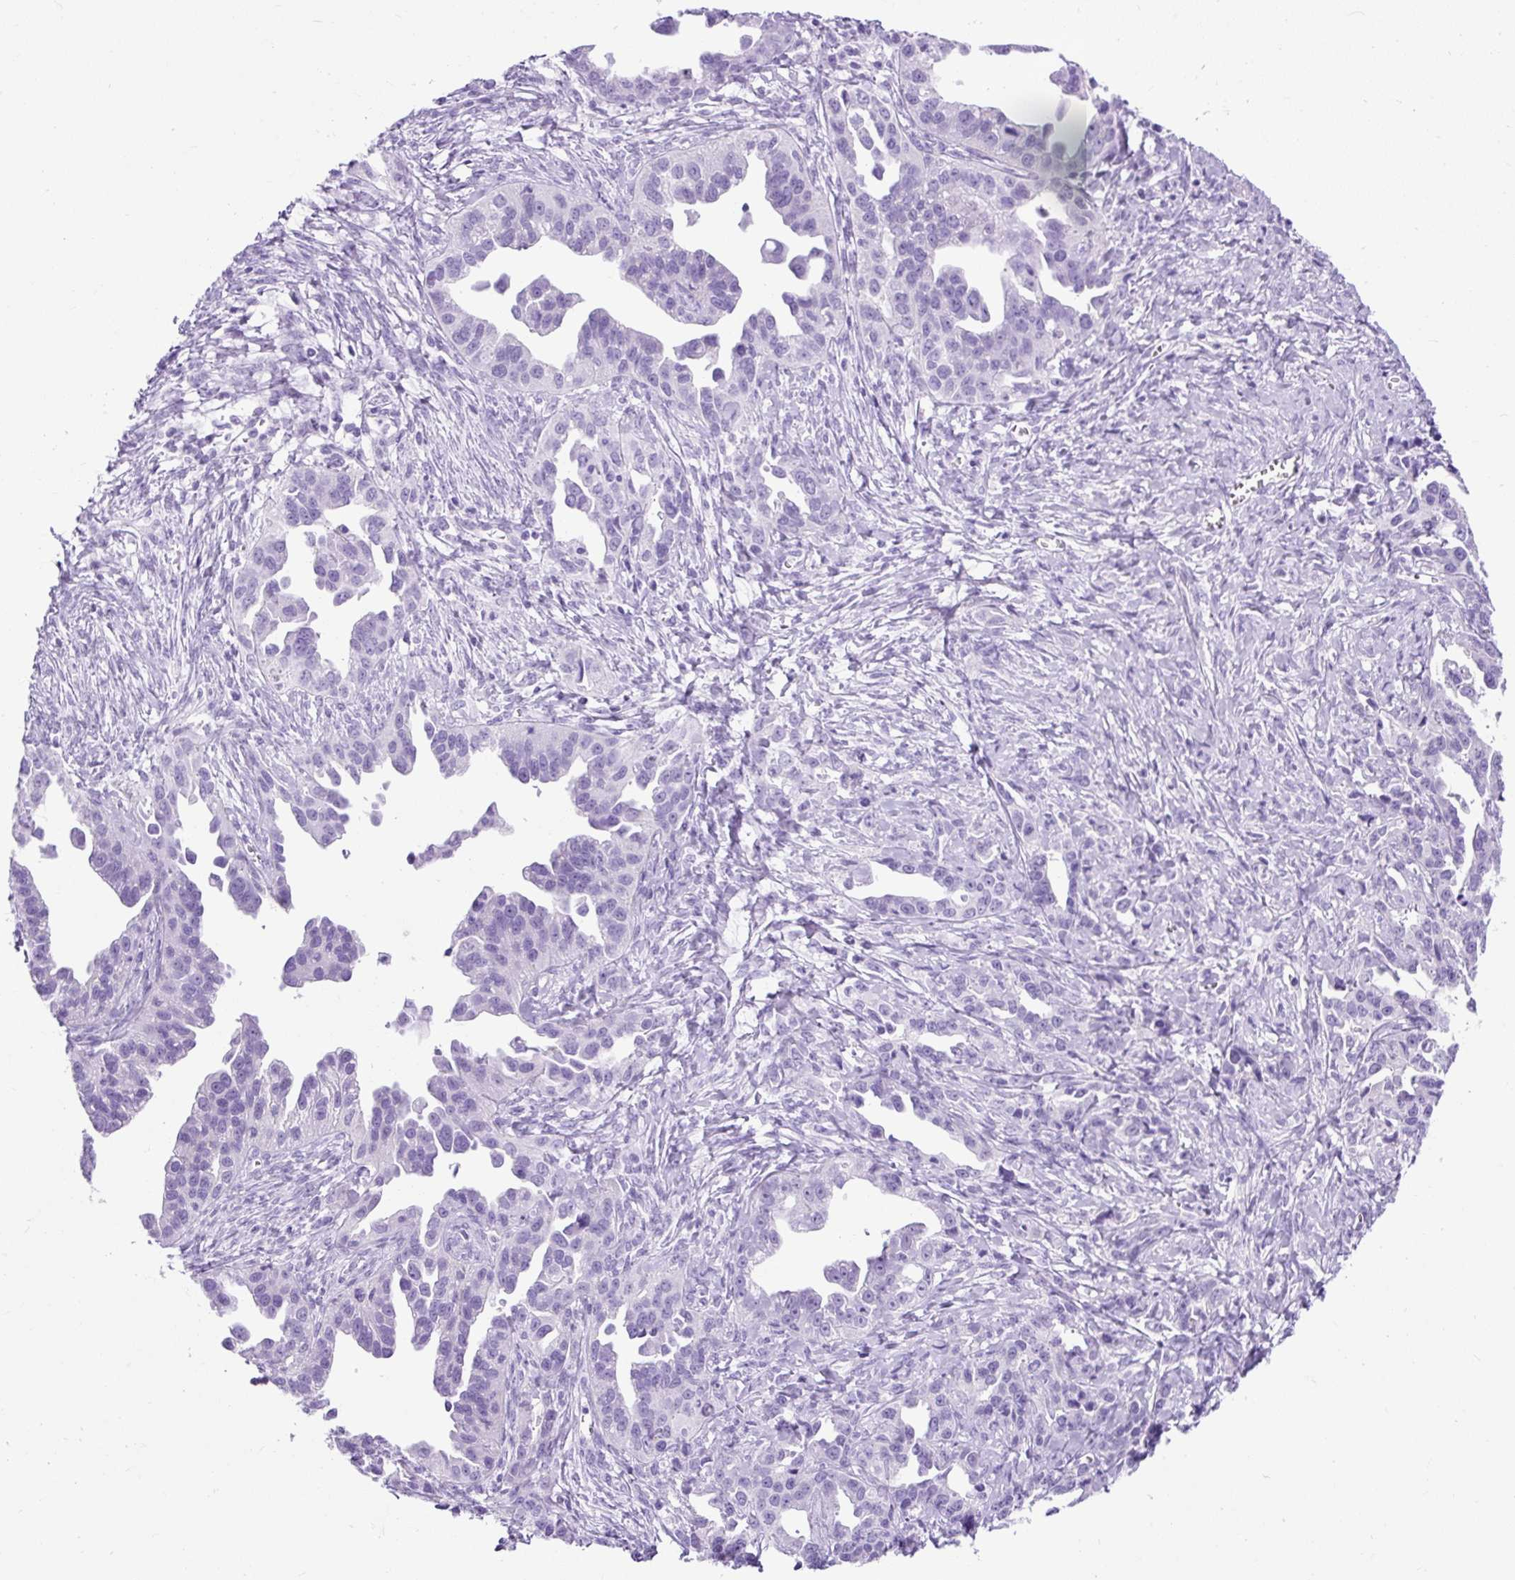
{"staining": {"intensity": "negative", "quantity": "none", "location": "none"}, "tissue": "ovarian cancer", "cell_type": "Tumor cells", "image_type": "cancer", "snomed": [{"axis": "morphology", "description": "Cystadenocarcinoma, serous, NOS"}, {"axis": "topography", "description": "Ovary"}], "caption": "DAB immunohistochemical staining of human serous cystadenocarcinoma (ovarian) shows no significant positivity in tumor cells. (DAB (3,3'-diaminobenzidine) immunohistochemistry (IHC), high magnification).", "gene": "KRT12", "patient": {"sex": "female", "age": 75}}